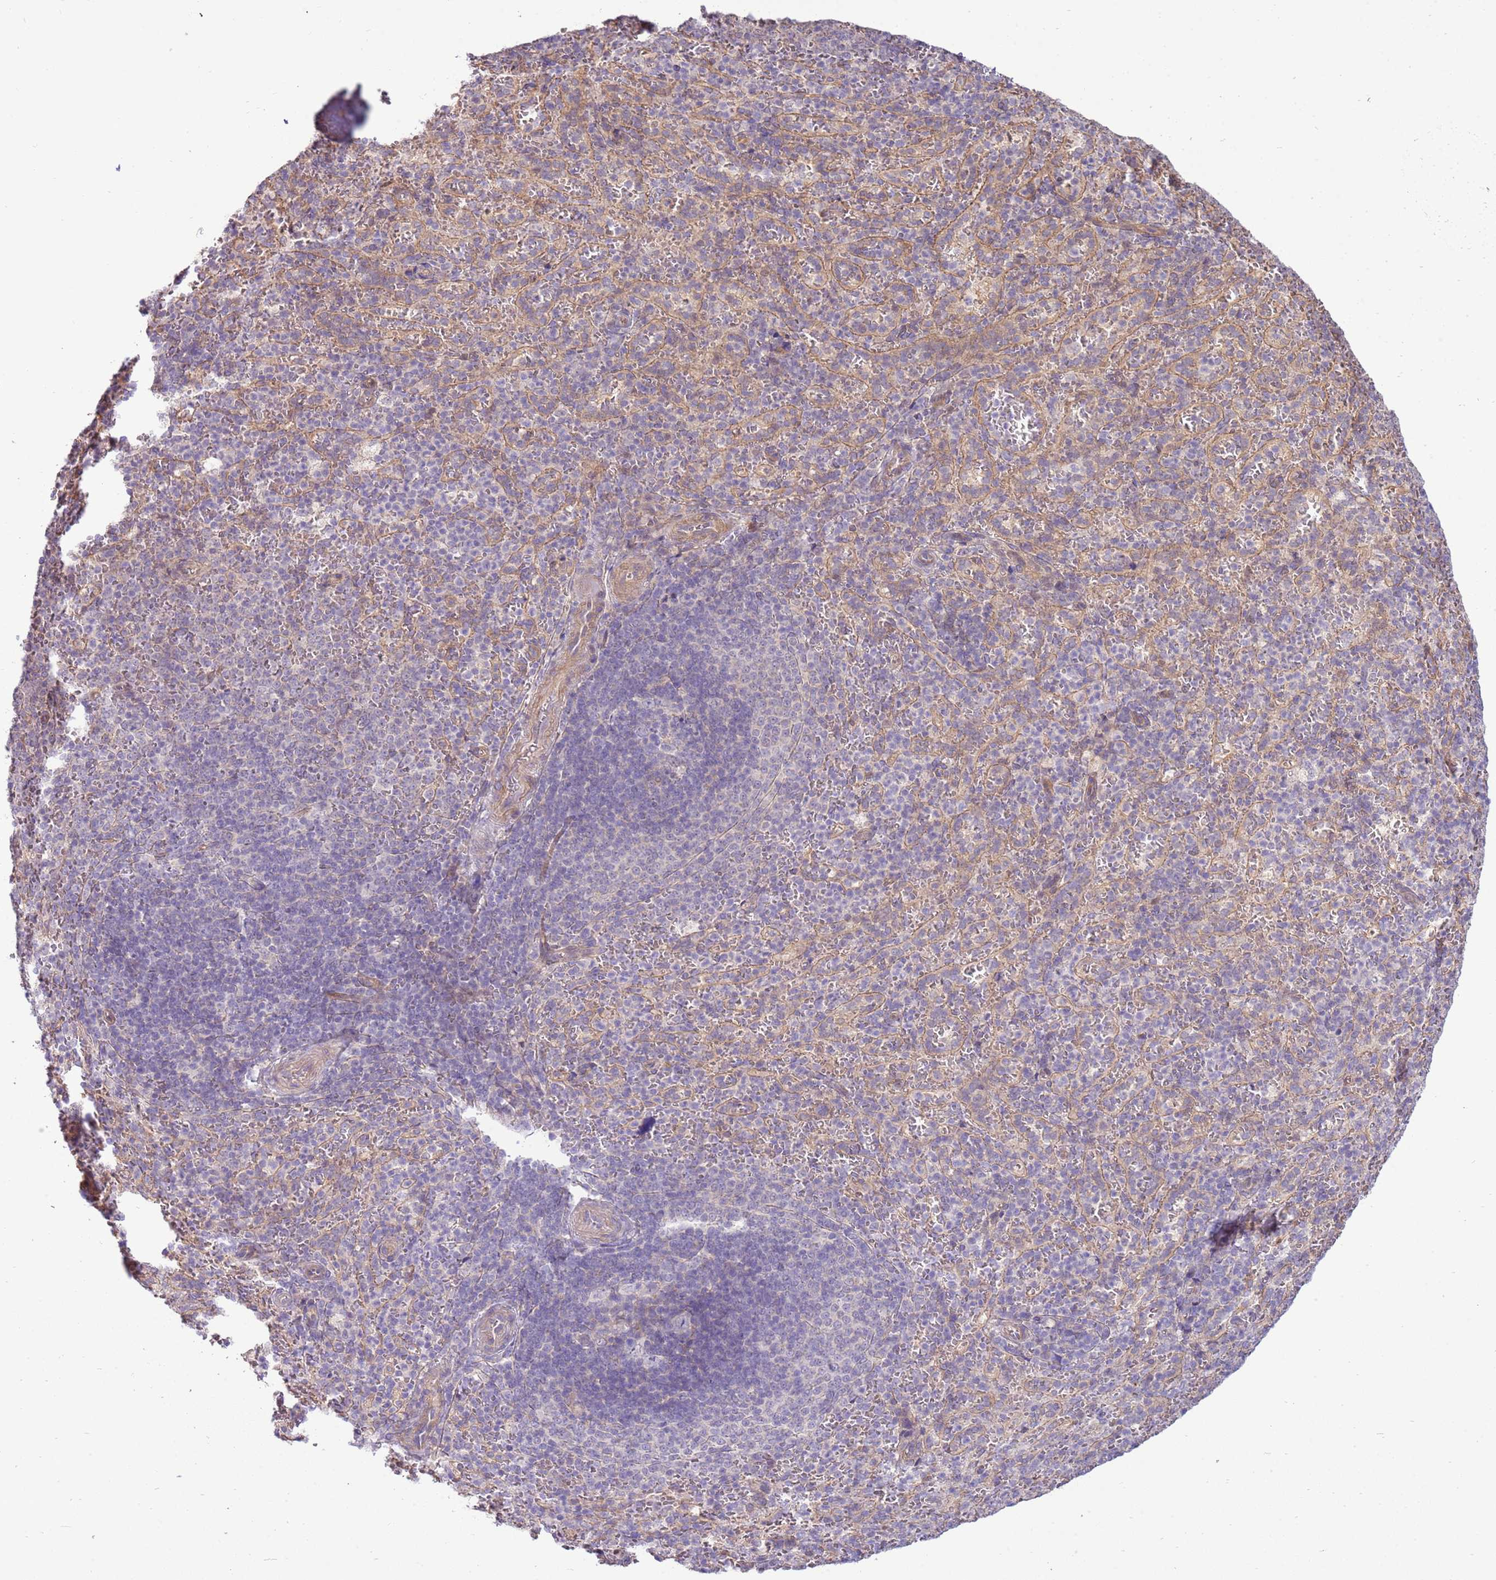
{"staining": {"intensity": "negative", "quantity": "none", "location": "none"}, "tissue": "spleen", "cell_type": "Cells in red pulp", "image_type": "normal", "snomed": [{"axis": "morphology", "description": "Normal tissue, NOS"}, {"axis": "topography", "description": "Spleen"}], "caption": "This image is of benign spleen stained with IHC to label a protein in brown with the nuclei are counter-stained blue. There is no positivity in cells in red pulp.", "gene": "SCARA3", "patient": {"sex": "female", "age": 21}}